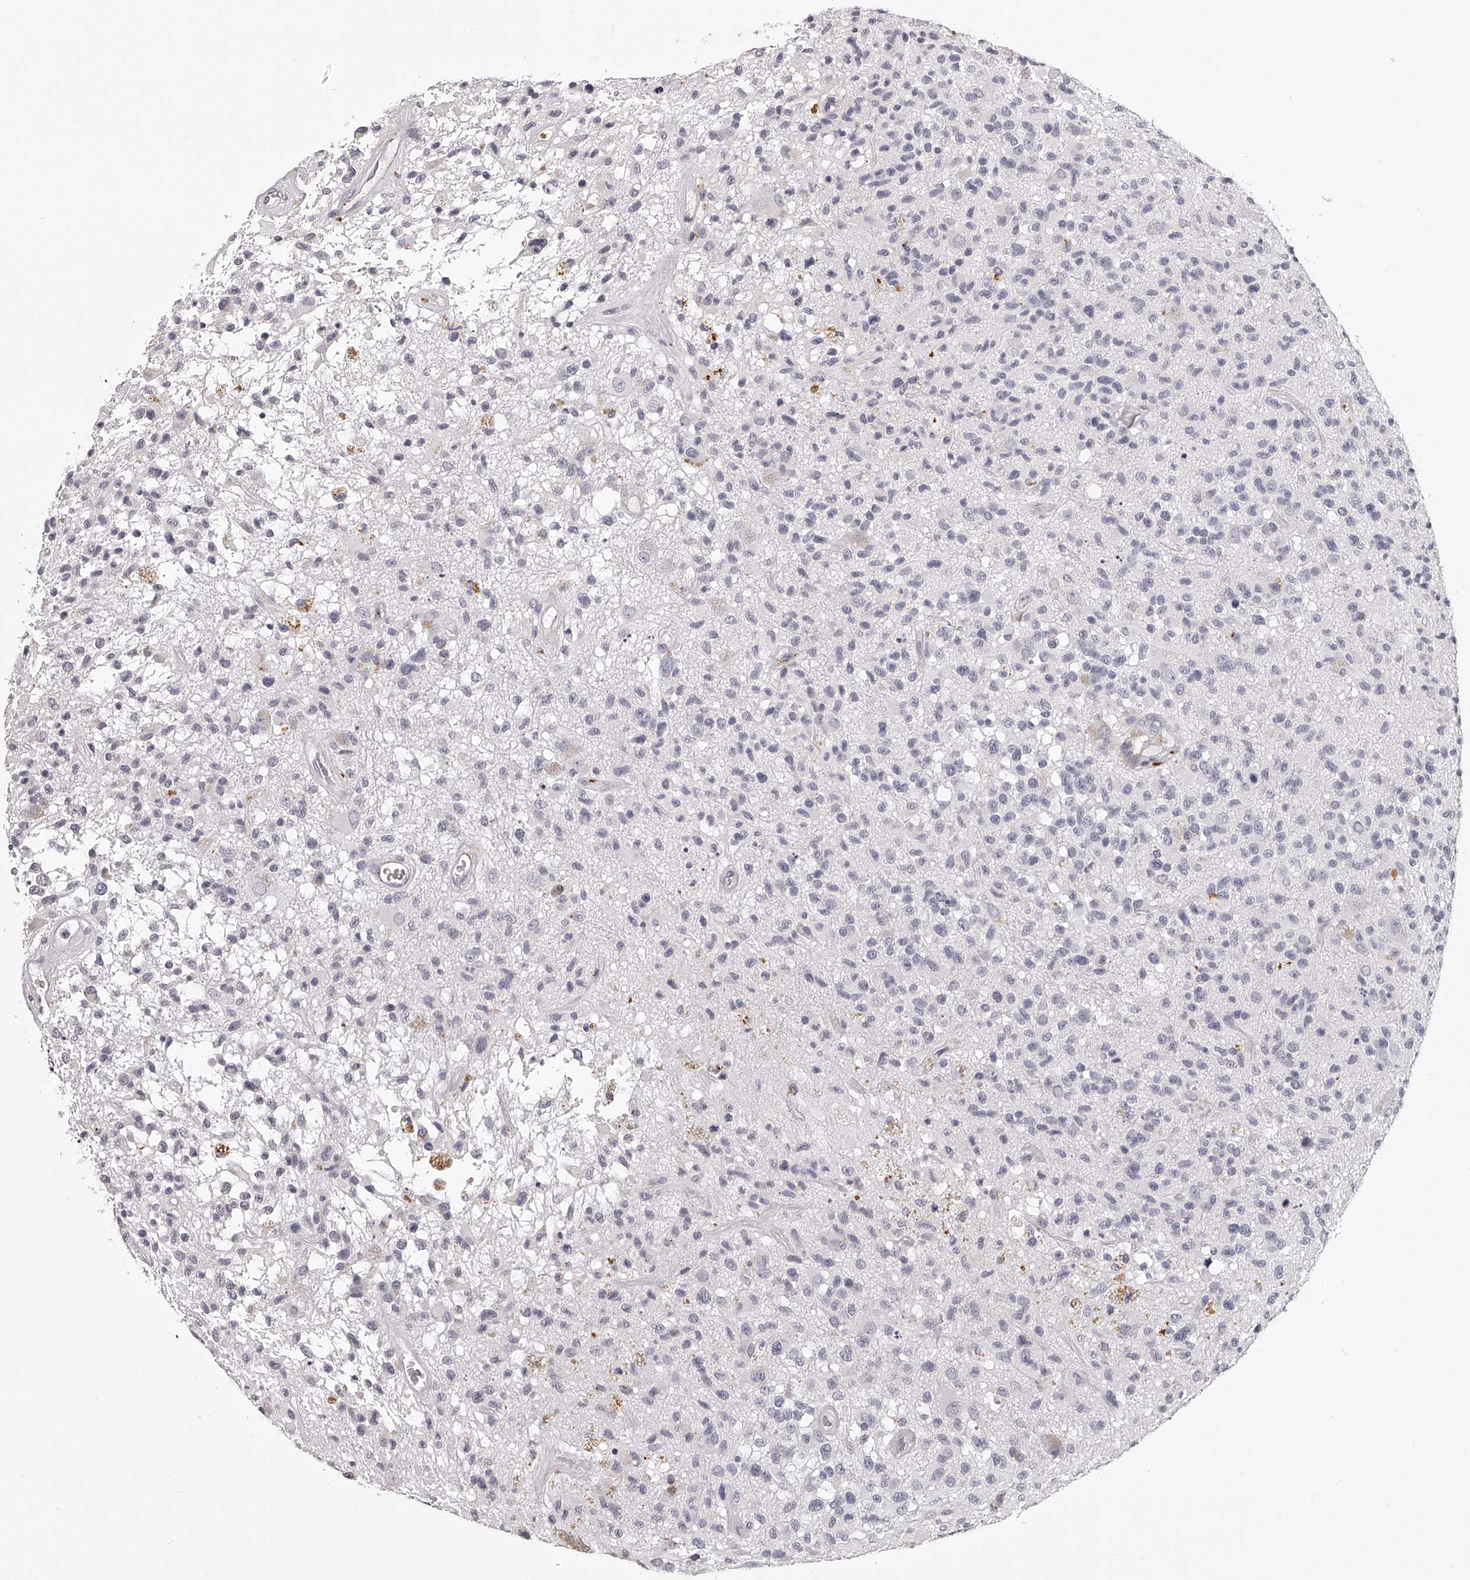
{"staining": {"intensity": "negative", "quantity": "none", "location": "none"}, "tissue": "glioma", "cell_type": "Tumor cells", "image_type": "cancer", "snomed": [{"axis": "morphology", "description": "Glioma, malignant, High grade"}, {"axis": "morphology", "description": "Glioblastoma, NOS"}, {"axis": "topography", "description": "Brain"}], "caption": "An IHC image of glioma is shown. There is no staining in tumor cells of glioma.", "gene": "DMRT1", "patient": {"sex": "male", "age": 60}}